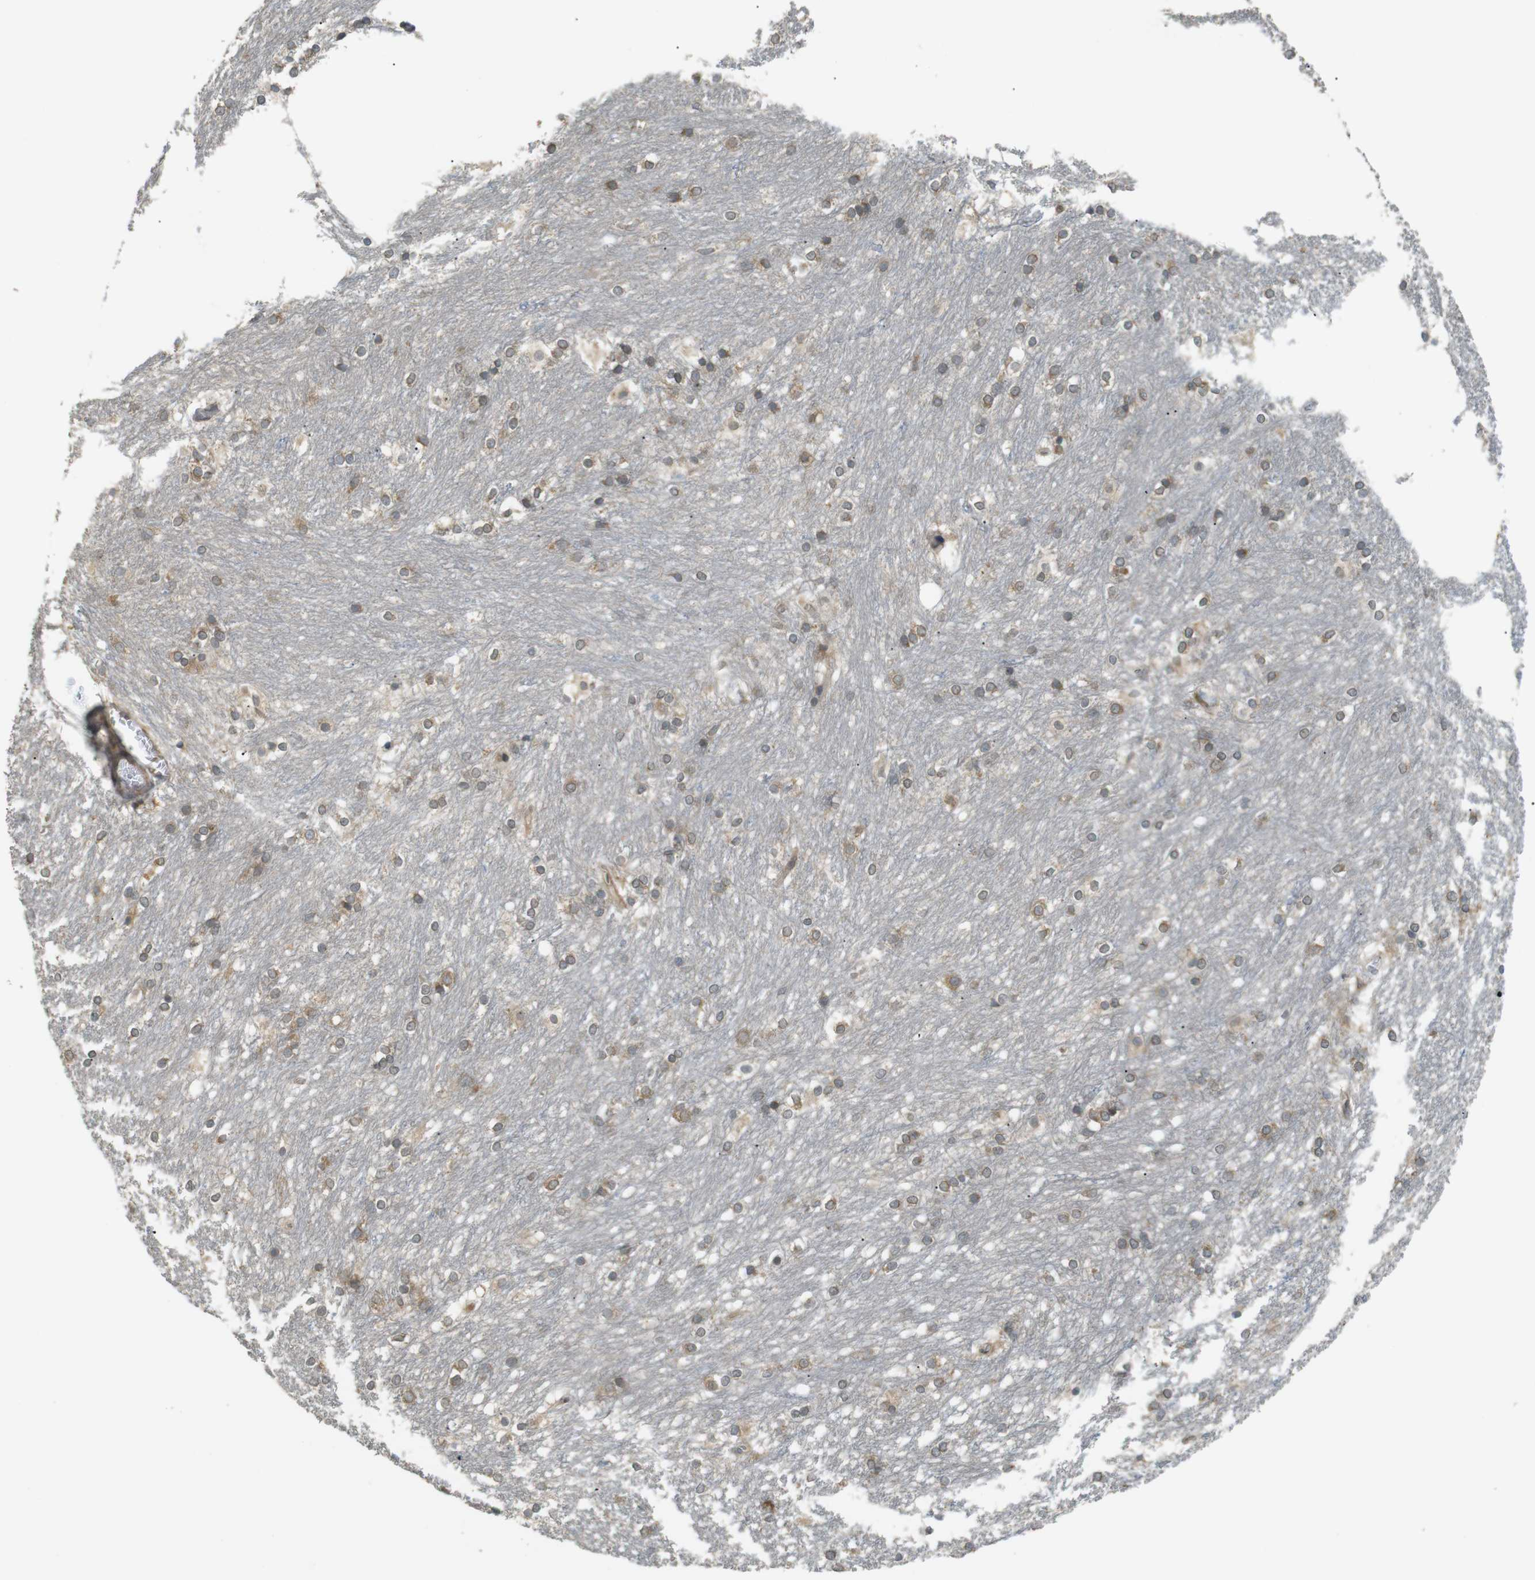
{"staining": {"intensity": "moderate", "quantity": "25%-75%", "location": "cytoplasmic/membranous"}, "tissue": "caudate", "cell_type": "Glial cells", "image_type": "normal", "snomed": [{"axis": "morphology", "description": "Normal tissue, NOS"}, {"axis": "topography", "description": "Lateral ventricle wall"}], "caption": "Human caudate stained with a protein marker displays moderate staining in glial cells.", "gene": "TMED4", "patient": {"sex": "female", "age": 19}}